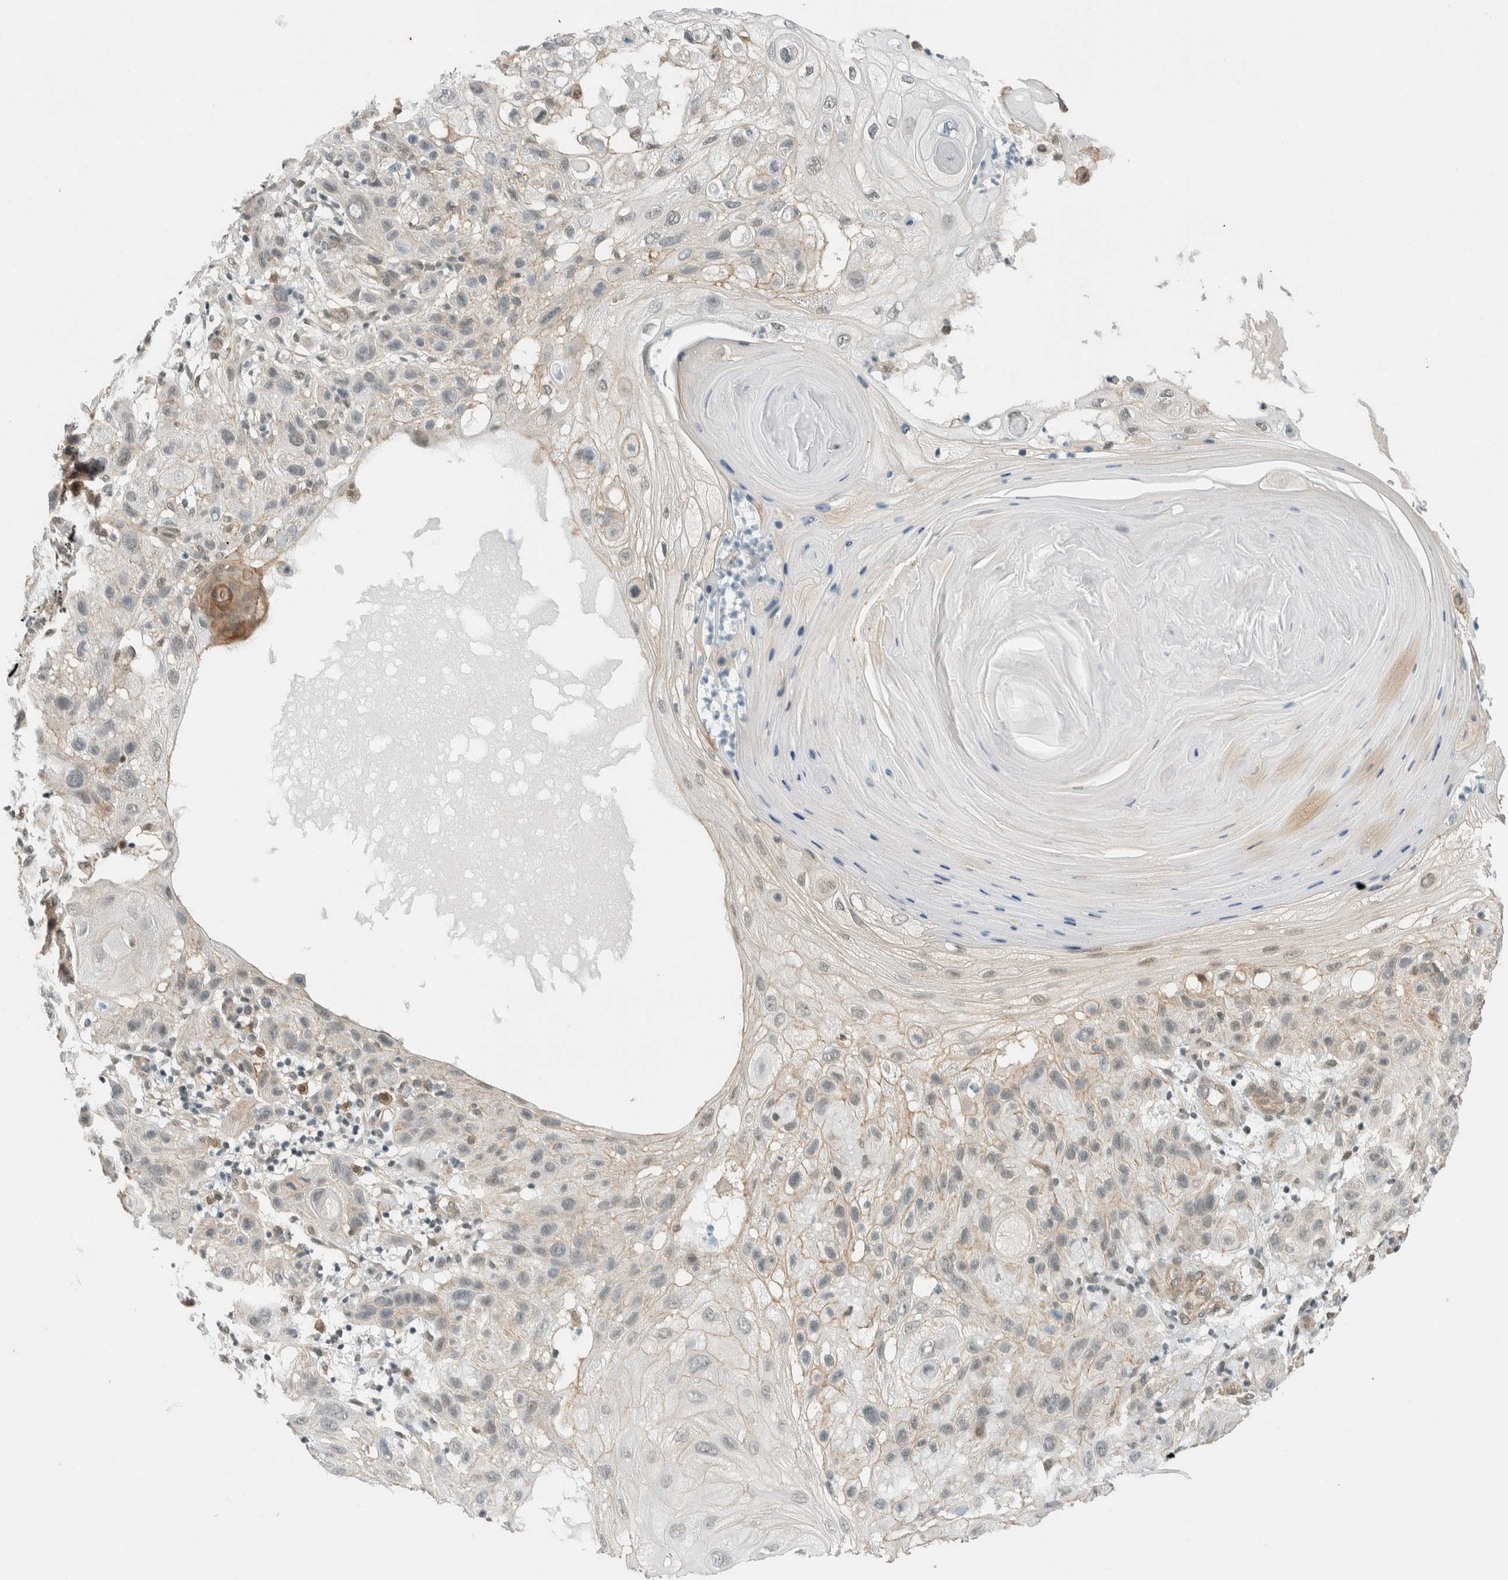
{"staining": {"intensity": "weak", "quantity": "25%-75%", "location": "cytoplasmic/membranous"}, "tissue": "skin cancer", "cell_type": "Tumor cells", "image_type": "cancer", "snomed": [{"axis": "morphology", "description": "Squamous cell carcinoma, NOS"}, {"axis": "topography", "description": "Skin"}], "caption": "A high-resolution histopathology image shows IHC staining of squamous cell carcinoma (skin), which exhibits weak cytoplasmic/membranous positivity in about 25%-75% of tumor cells.", "gene": "NIBAN2", "patient": {"sex": "female", "age": 96}}